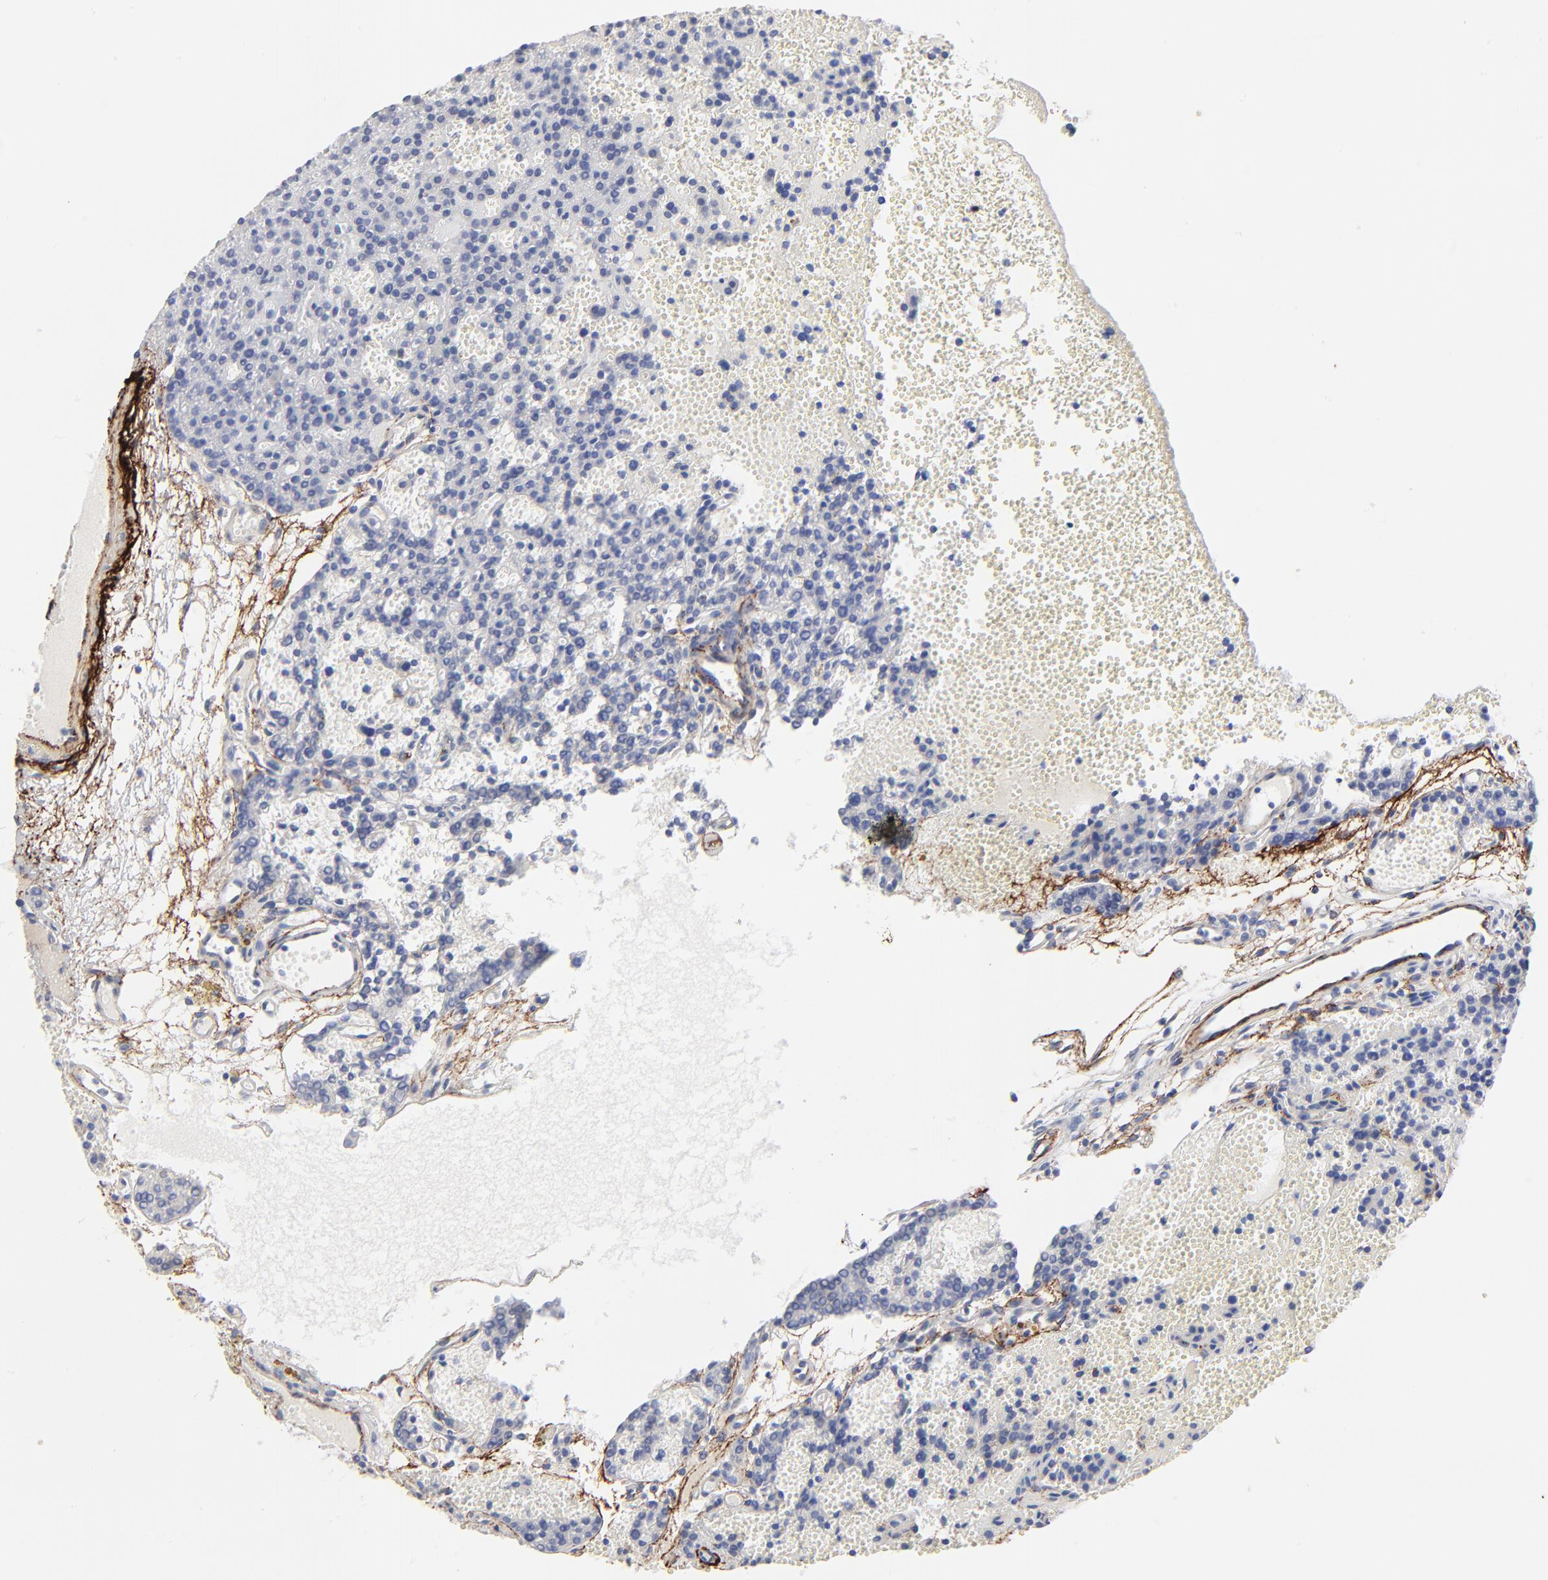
{"staining": {"intensity": "negative", "quantity": "none", "location": "none"}, "tissue": "parathyroid gland", "cell_type": "Glandular cells", "image_type": "normal", "snomed": [{"axis": "morphology", "description": "Normal tissue, NOS"}, {"axis": "topography", "description": "Parathyroid gland"}], "caption": "DAB (3,3'-diaminobenzidine) immunohistochemical staining of normal parathyroid gland displays no significant expression in glandular cells.", "gene": "FBLN2", "patient": {"sex": "male", "age": 25}}